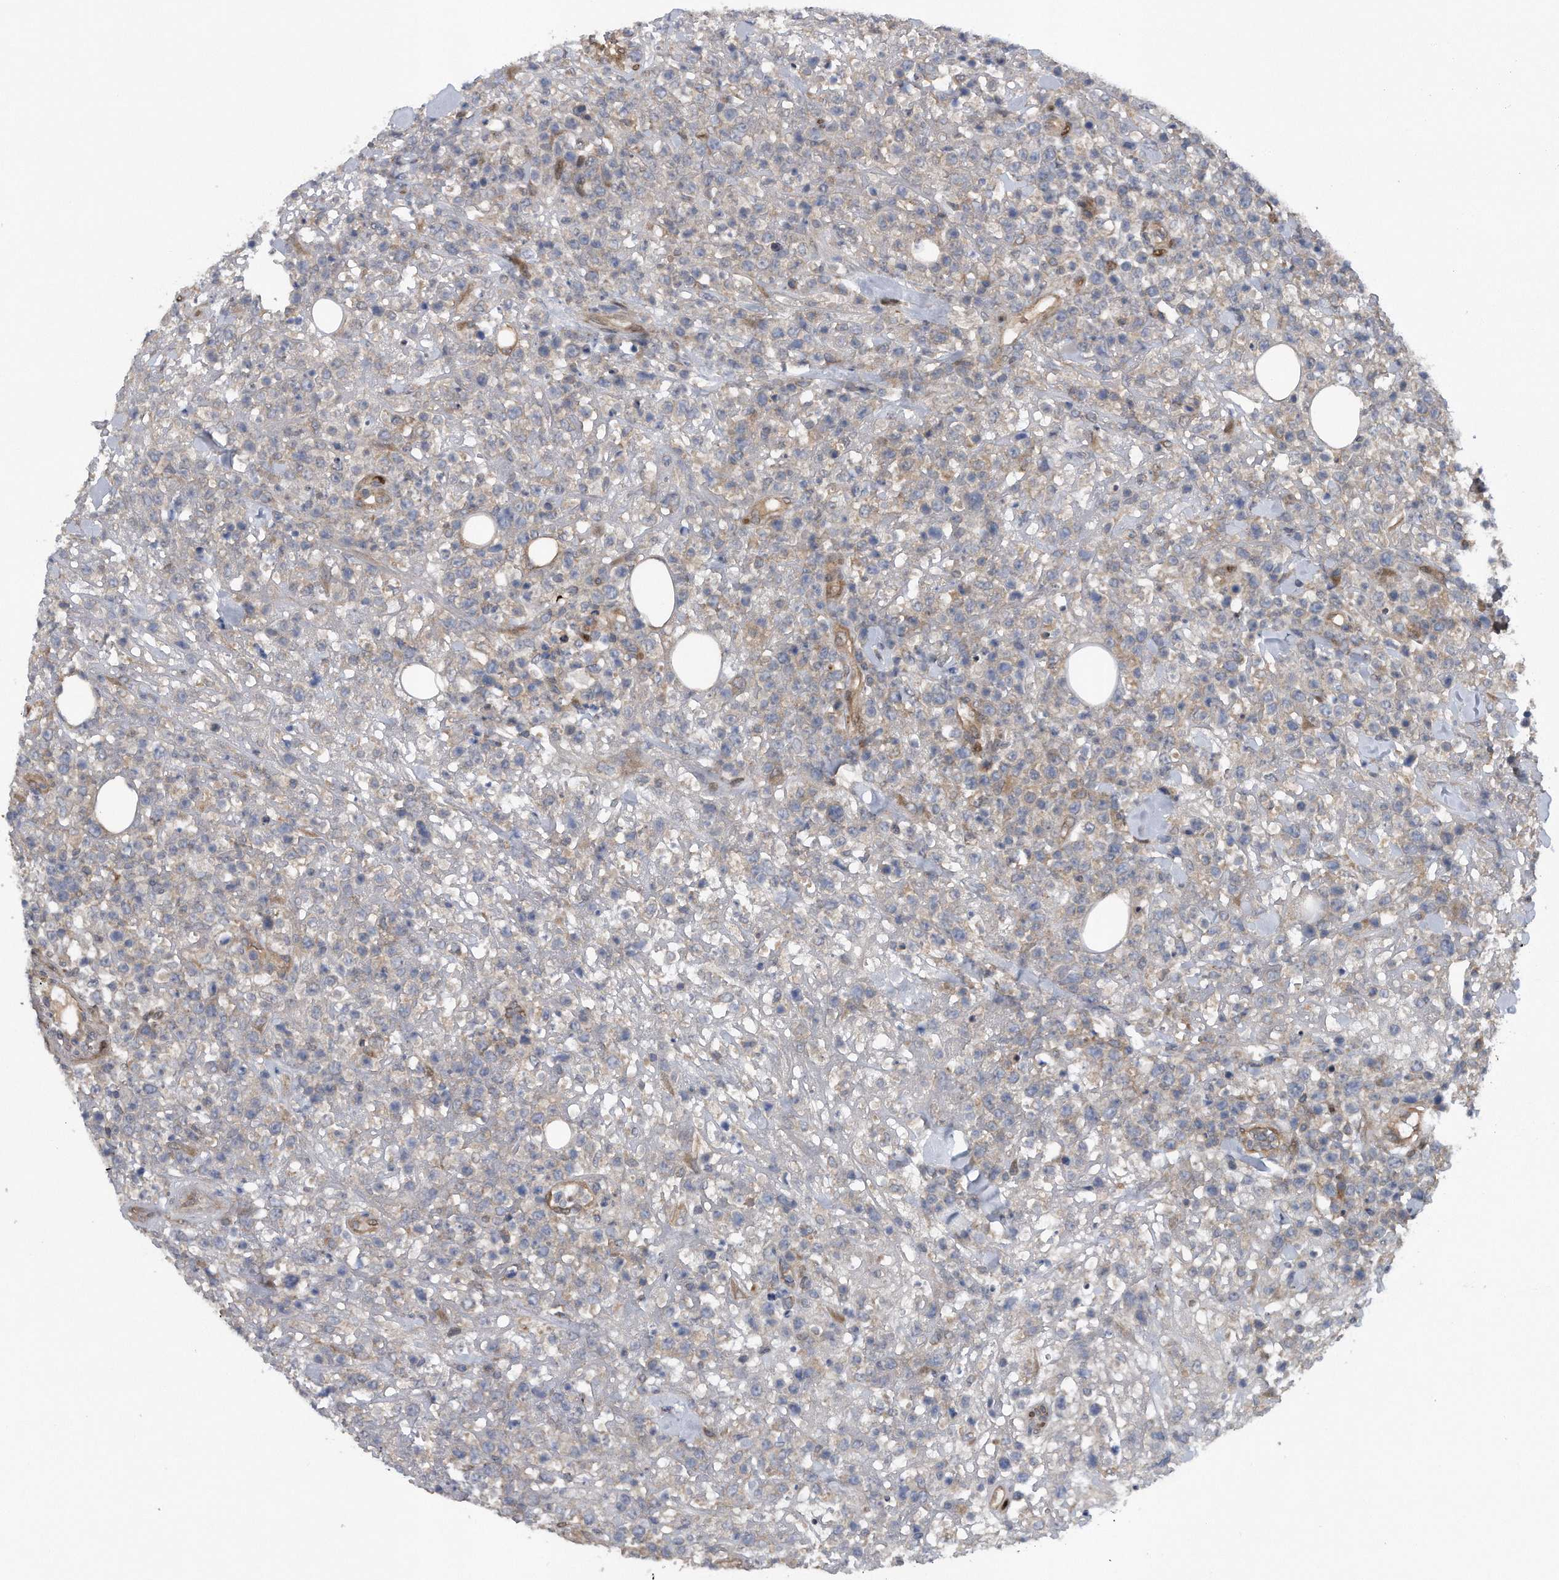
{"staining": {"intensity": "weak", "quantity": "<25%", "location": "cytoplasmic/membranous"}, "tissue": "lymphoma", "cell_type": "Tumor cells", "image_type": "cancer", "snomed": [{"axis": "morphology", "description": "Malignant lymphoma, non-Hodgkin's type, High grade"}, {"axis": "topography", "description": "Colon"}], "caption": "Immunohistochemical staining of human lymphoma shows no significant expression in tumor cells.", "gene": "ZNF79", "patient": {"sex": "female", "age": 53}}